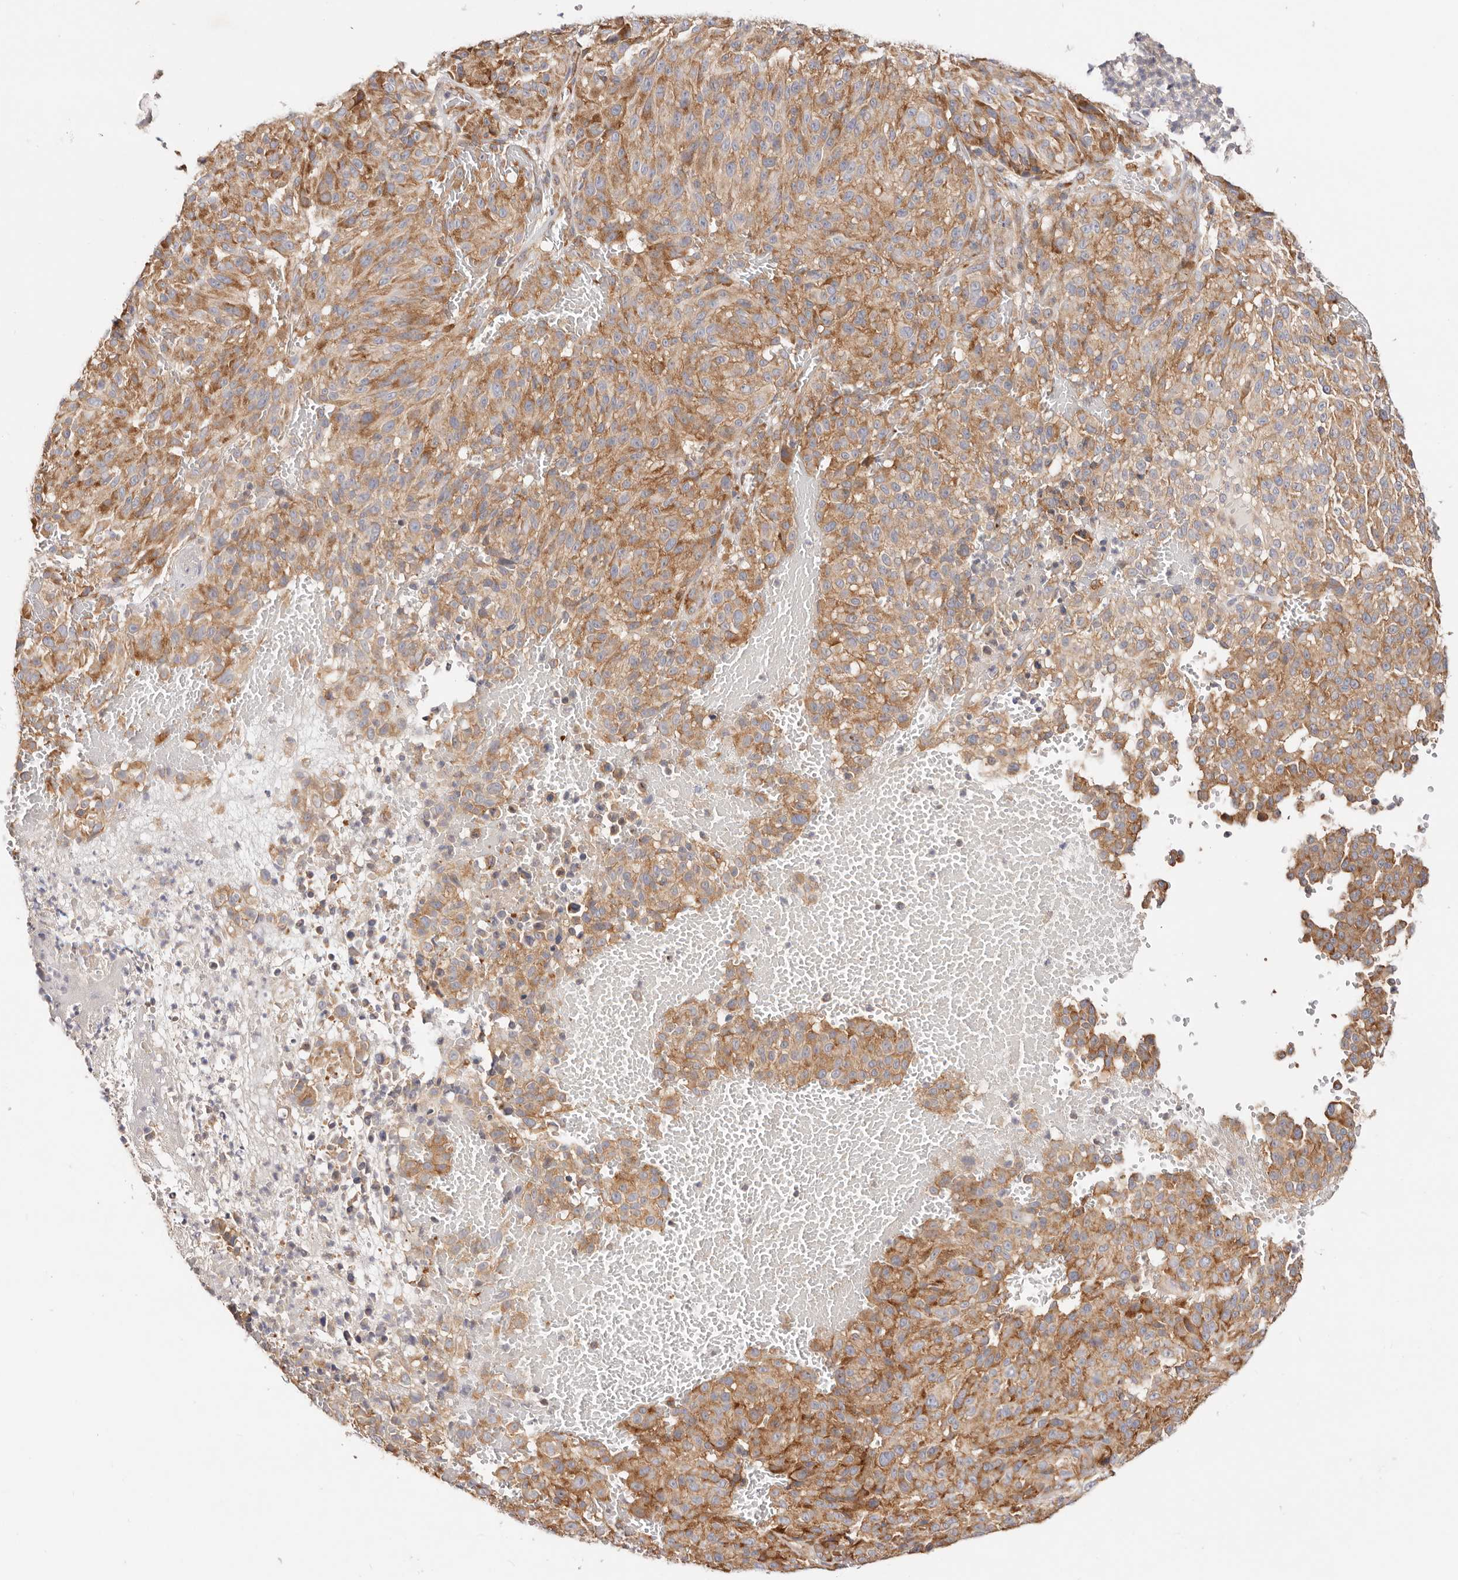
{"staining": {"intensity": "moderate", "quantity": ">75%", "location": "cytoplasmic/membranous"}, "tissue": "melanoma", "cell_type": "Tumor cells", "image_type": "cancer", "snomed": [{"axis": "morphology", "description": "Malignant melanoma, NOS"}, {"axis": "topography", "description": "Skin"}], "caption": "This micrograph exhibits immunohistochemistry staining of human melanoma, with medium moderate cytoplasmic/membranous positivity in approximately >75% of tumor cells.", "gene": "GNA13", "patient": {"sex": "male", "age": 83}}